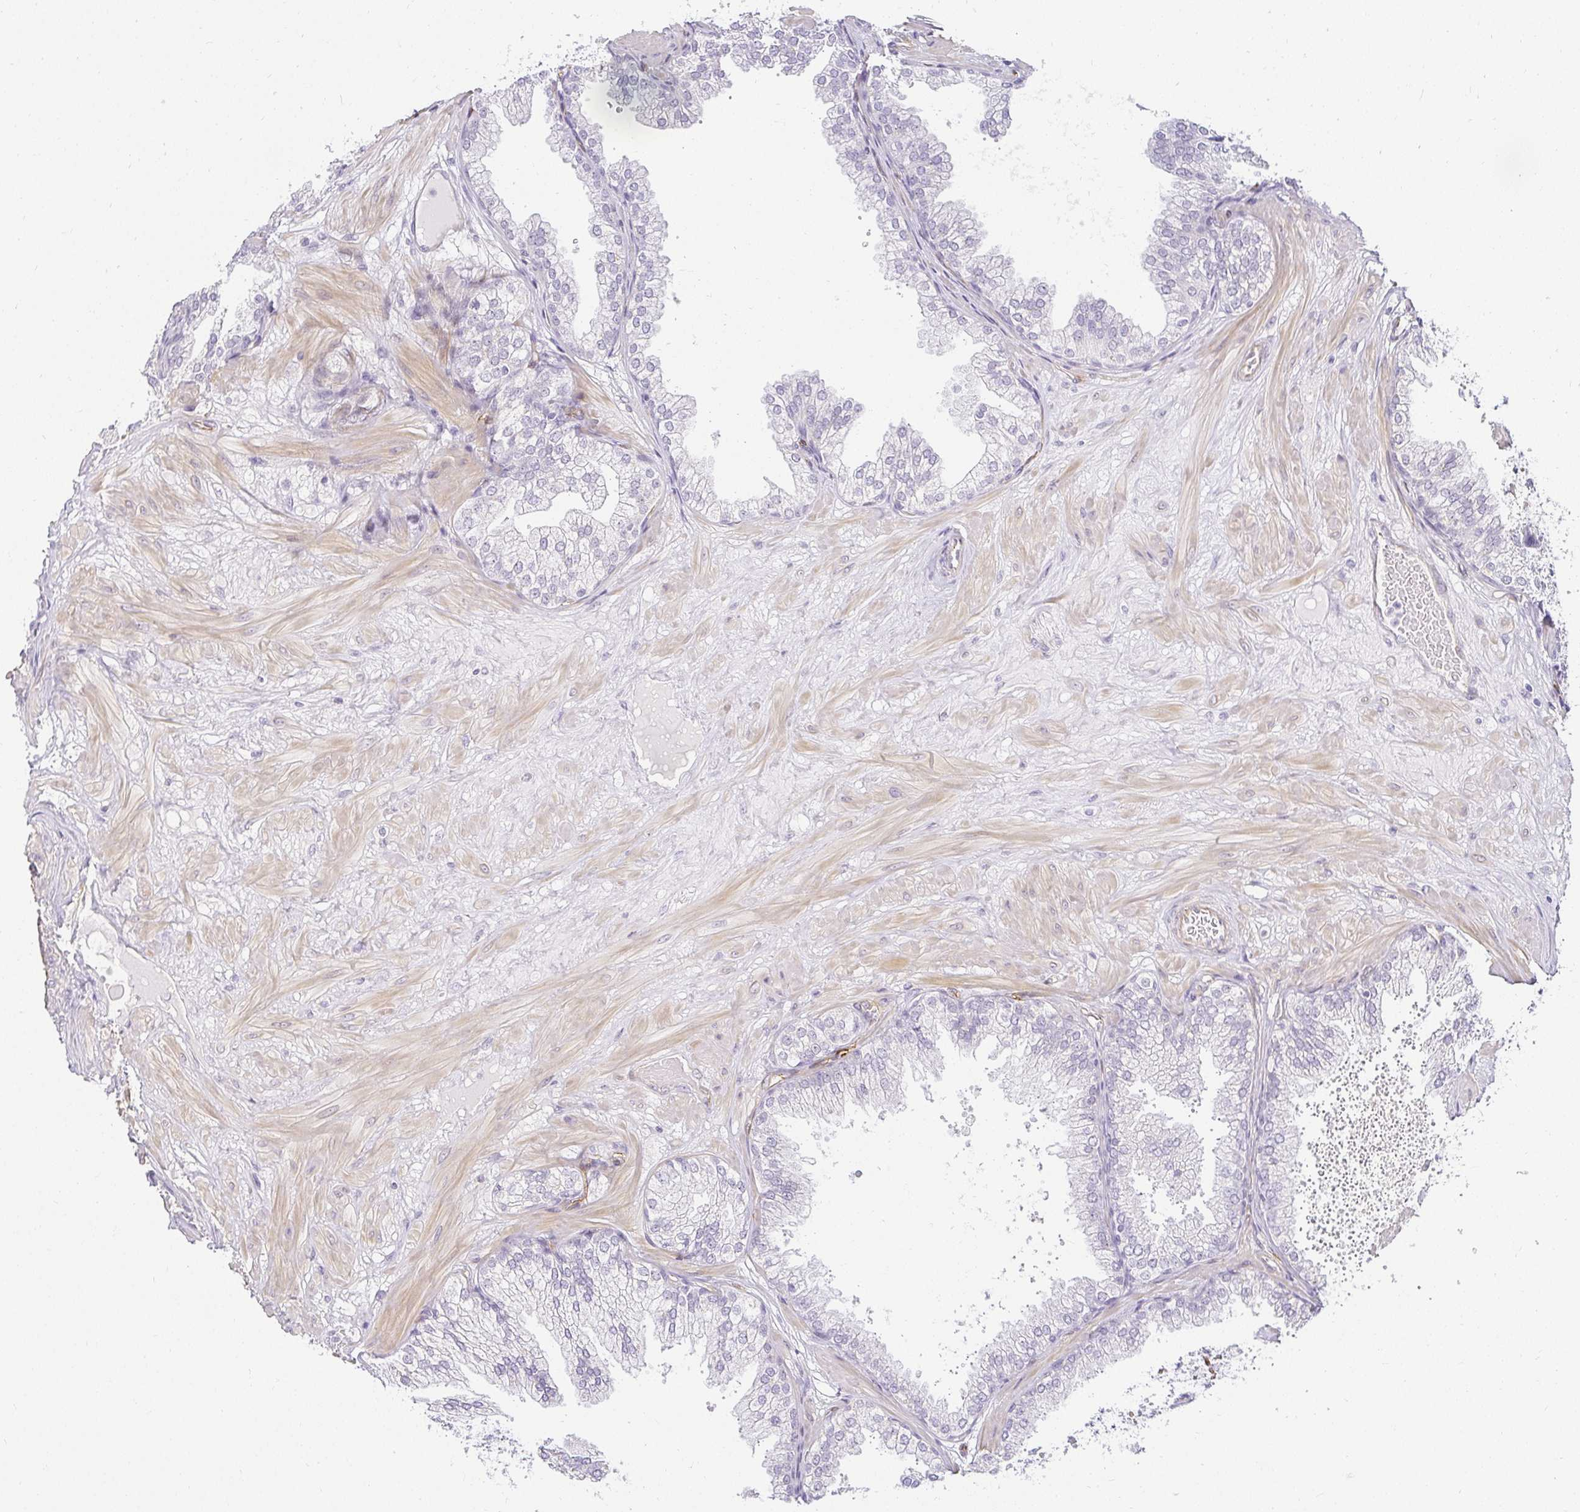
{"staining": {"intensity": "negative", "quantity": "none", "location": "none"}, "tissue": "prostate", "cell_type": "Glandular cells", "image_type": "normal", "snomed": [{"axis": "morphology", "description": "Normal tissue, NOS"}, {"axis": "topography", "description": "Prostate"}], "caption": "Immunohistochemical staining of benign prostate demonstrates no significant staining in glandular cells. The staining was performed using DAB to visualize the protein expression in brown, while the nuclei were stained in blue with hematoxylin (Magnification: 20x).", "gene": "ACAN", "patient": {"sex": "male", "age": 37}}